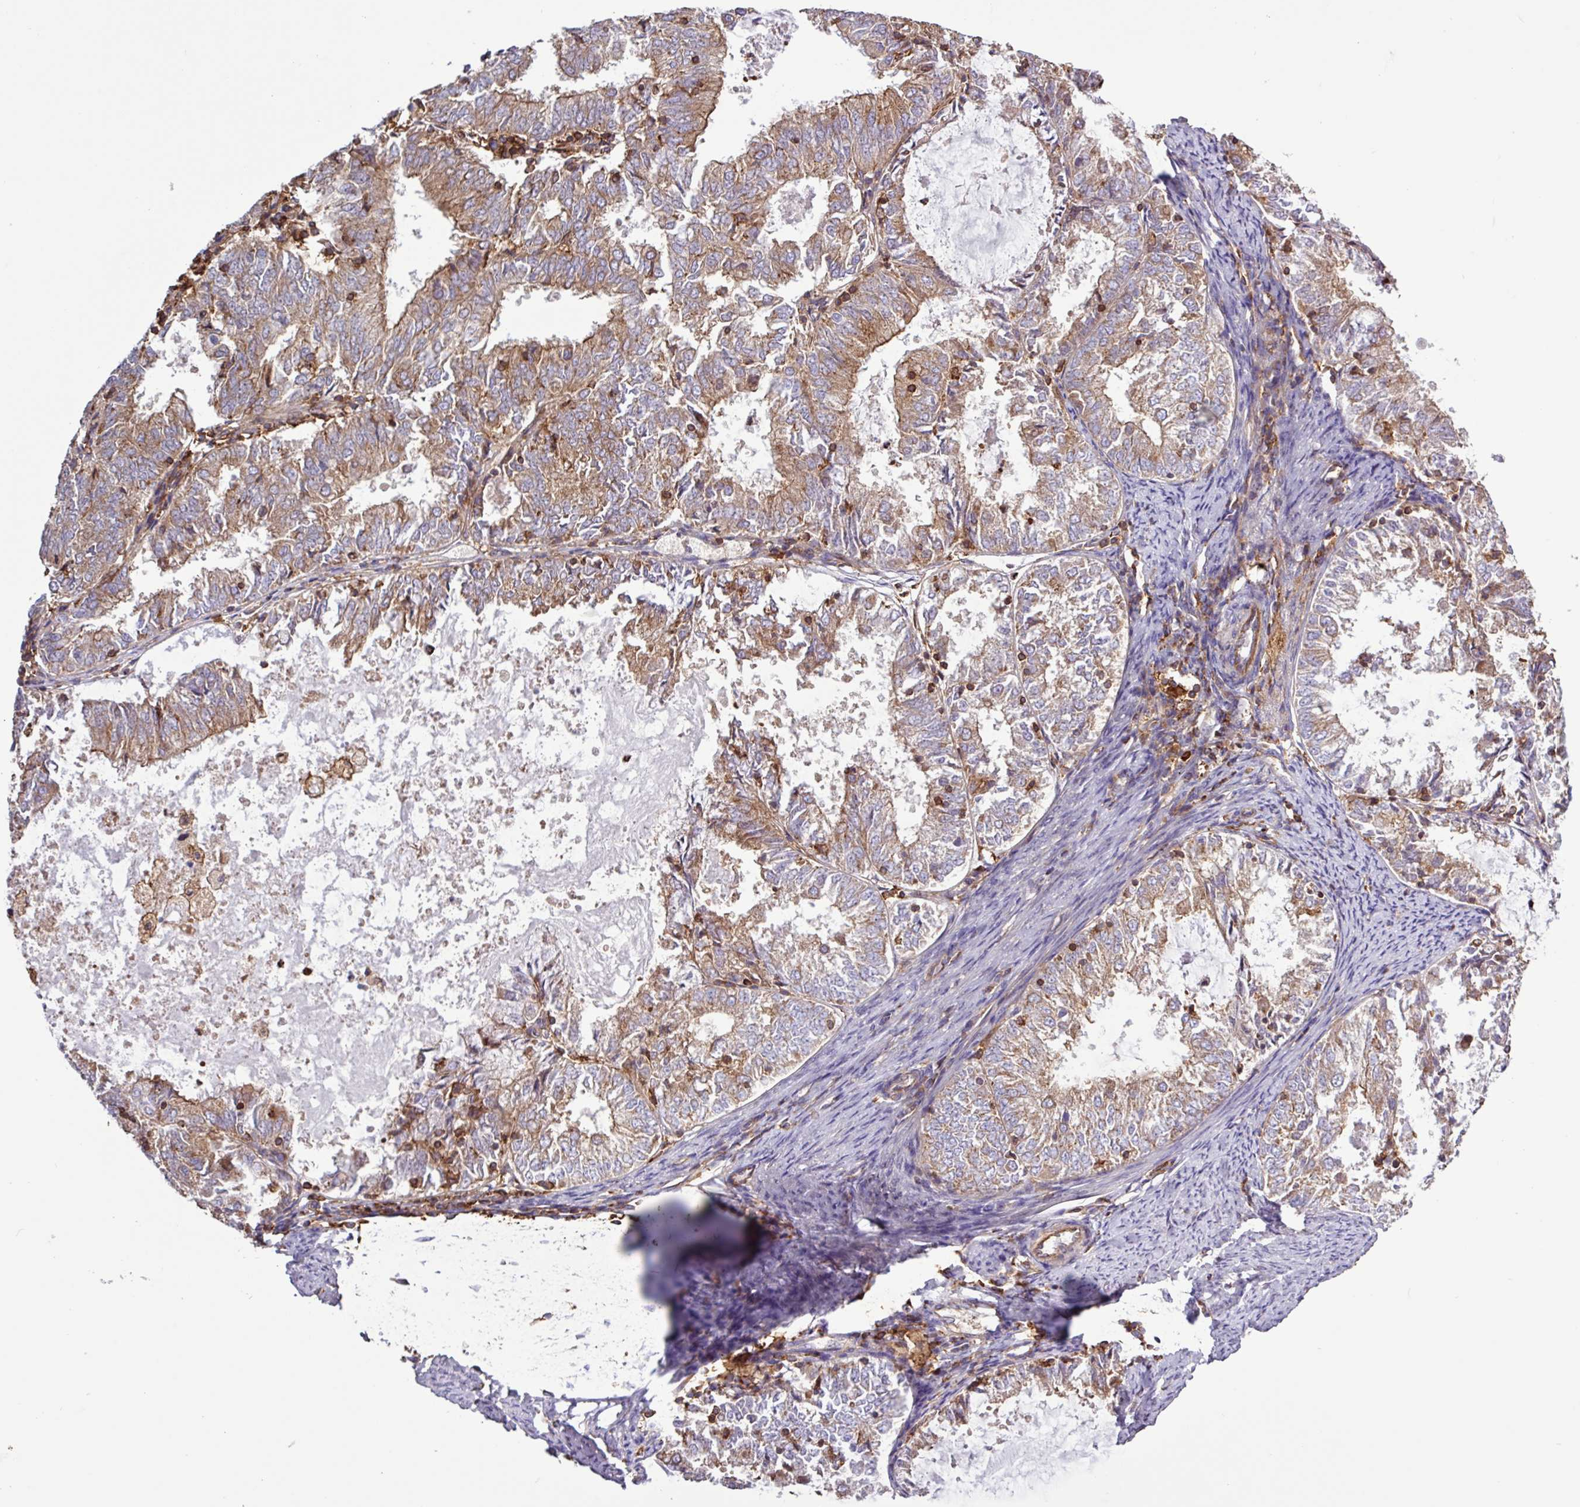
{"staining": {"intensity": "moderate", "quantity": ">75%", "location": "cytoplasmic/membranous"}, "tissue": "endometrial cancer", "cell_type": "Tumor cells", "image_type": "cancer", "snomed": [{"axis": "morphology", "description": "Adenocarcinoma, NOS"}, {"axis": "topography", "description": "Endometrium"}], "caption": "Moderate cytoplasmic/membranous staining for a protein is appreciated in about >75% of tumor cells of endometrial cancer (adenocarcinoma) using immunohistochemistry.", "gene": "ACTR3", "patient": {"sex": "female", "age": 57}}